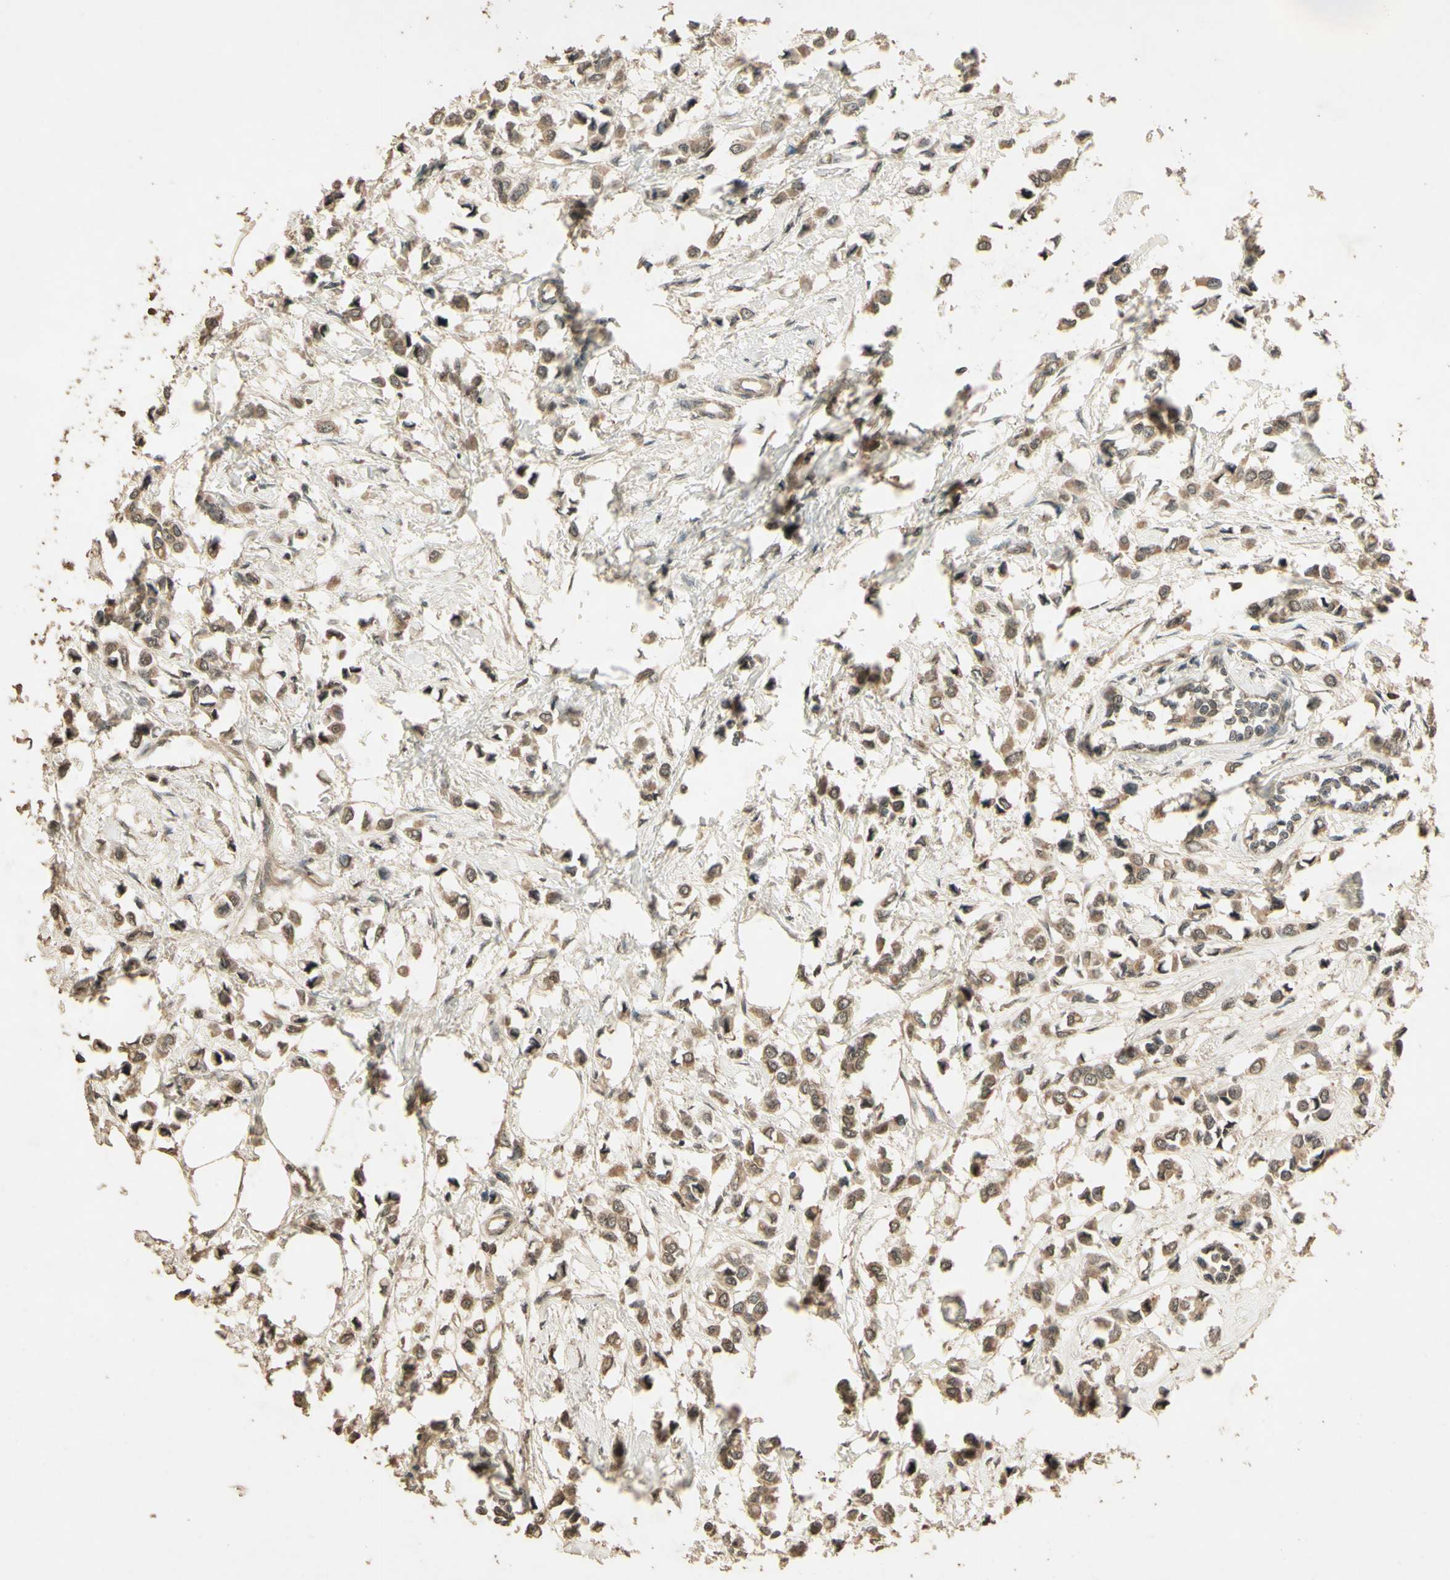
{"staining": {"intensity": "moderate", "quantity": ">75%", "location": "cytoplasmic/membranous"}, "tissue": "breast cancer", "cell_type": "Tumor cells", "image_type": "cancer", "snomed": [{"axis": "morphology", "description": "Lobular carcinoma"}, {"axis": "topography", "description": "Breast"}], "caption": "Immunohistochemical staining of lobular carcinoma (breast) shows moderate cytoplasmic/membranous protein staining in about >75% of tumor cells. The protein is shown in brown color, while the nuclei are stained blue.", "gene": "SMAD9", "patient": {"sex": "female", "age": 51}}